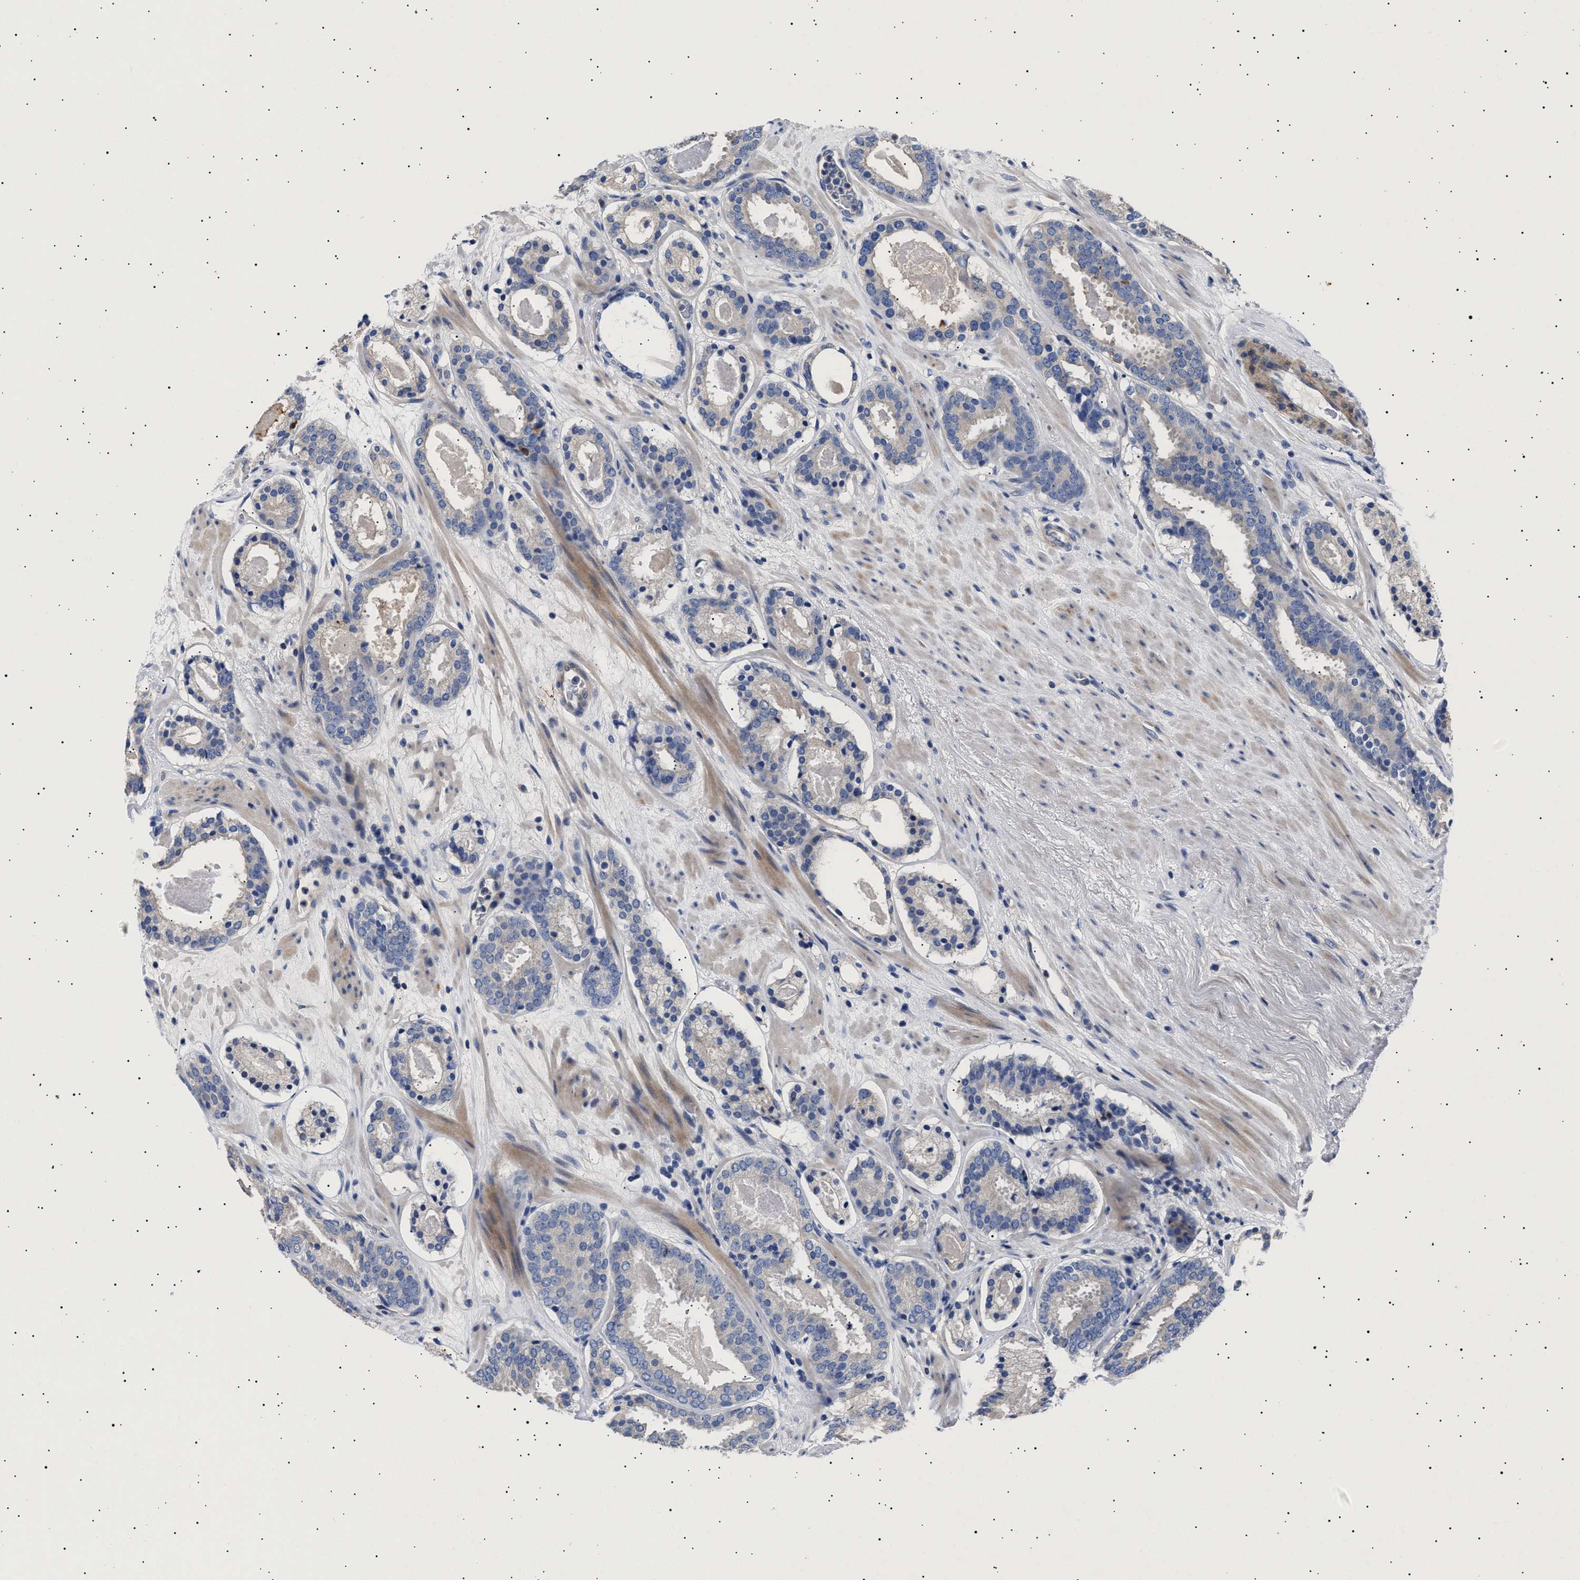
{"staining": {"intensity": "negative", "quantity": "none", "location": "none"}, "tissue": "prostate cancer", "cell_type": "Tumor cells", "image_type": "cancer", "snomed": [{"axis": "morphology", "description": "Adenocarcinoma, Low grade"}, {"axis": "topography", "description": "Prostate"}], "caption": "A micrograph of prostate cancer stained for a protein exhibits no brown staining in tumor cells.", "gene": "HEMGN", "patient": {"sex": "male", "age": 69}}